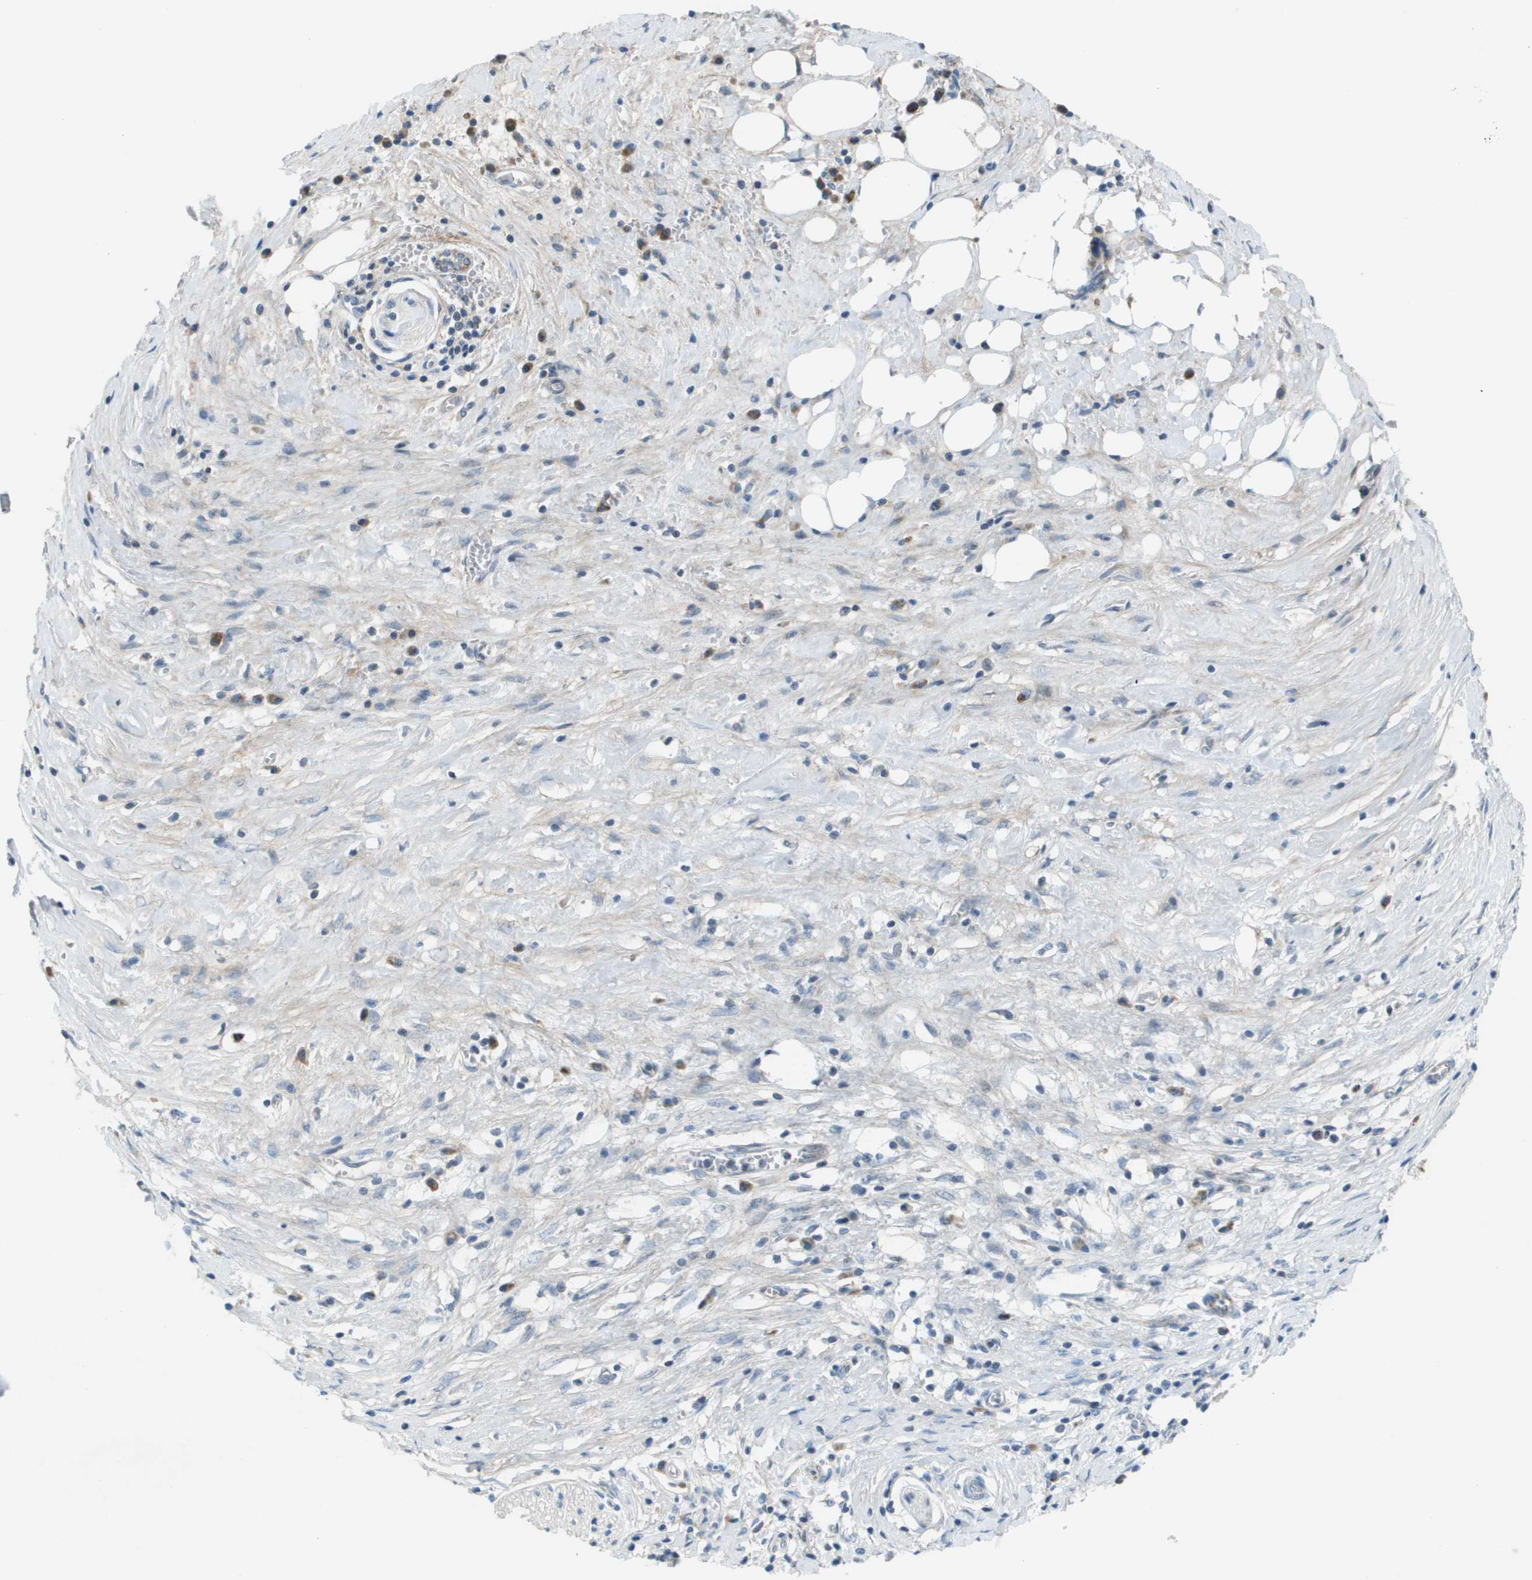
{"staining": {"intensity": "negative", "quantity": "none", "location": "none"}, "tissue": "pancreatic cancer", "cell_type": "Tumor cells", "image_type": "cancer", "snomed": [{"axis": "morphology", "description": "Adenocarcinoma, NOS"}, {"axis": "topography", "description": "Pancreas"}], "caption": "Tumor cells show no significant protein expression in pancreatic cancer.", "gene": "GALNT6", "patient": {"sex": "female", "age": 70}}